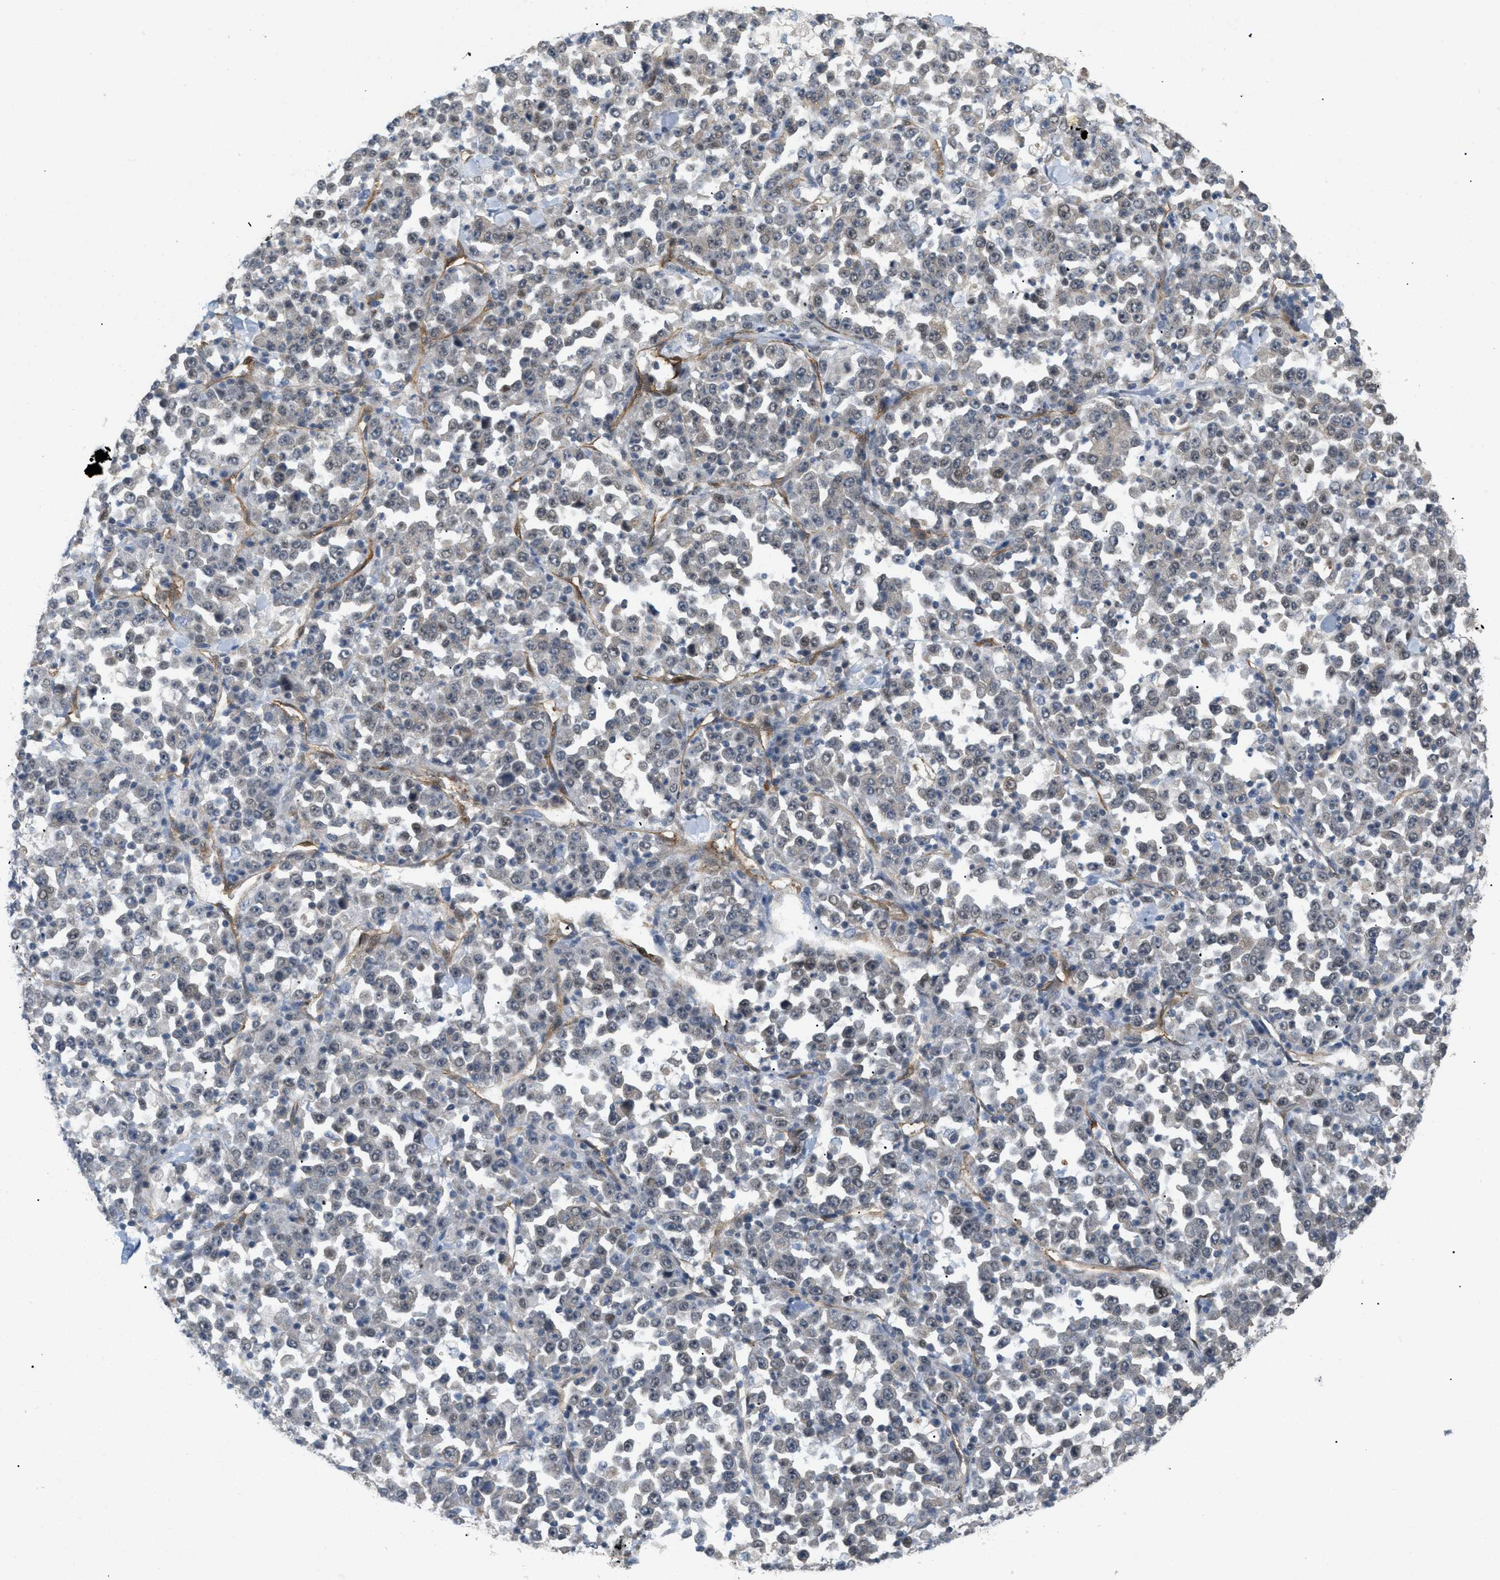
{"staining": {"intensity": "weak", "quantity": "<25%", "location": "cytoplasmic/membranous"}, "tissue": "stomach cancer", "cell_type": "Tumor cells", "image_type": "cancer", "snomed": [{"axis": "morphology", "description": "Normal tissue, NOS"}, {"axis": "morphology", "description": "Adenocarcinoma, NOS"}, {"axis": "topography", "description": "Stomach, upper"}, {"axis": "topography", "description": "Stomach"}], "caption": "The image exhibits no staining of tumor cells in stomach adenocarcinoma.", "gene": "PALMD", "patient": {"sex": "male", "age": 59}}